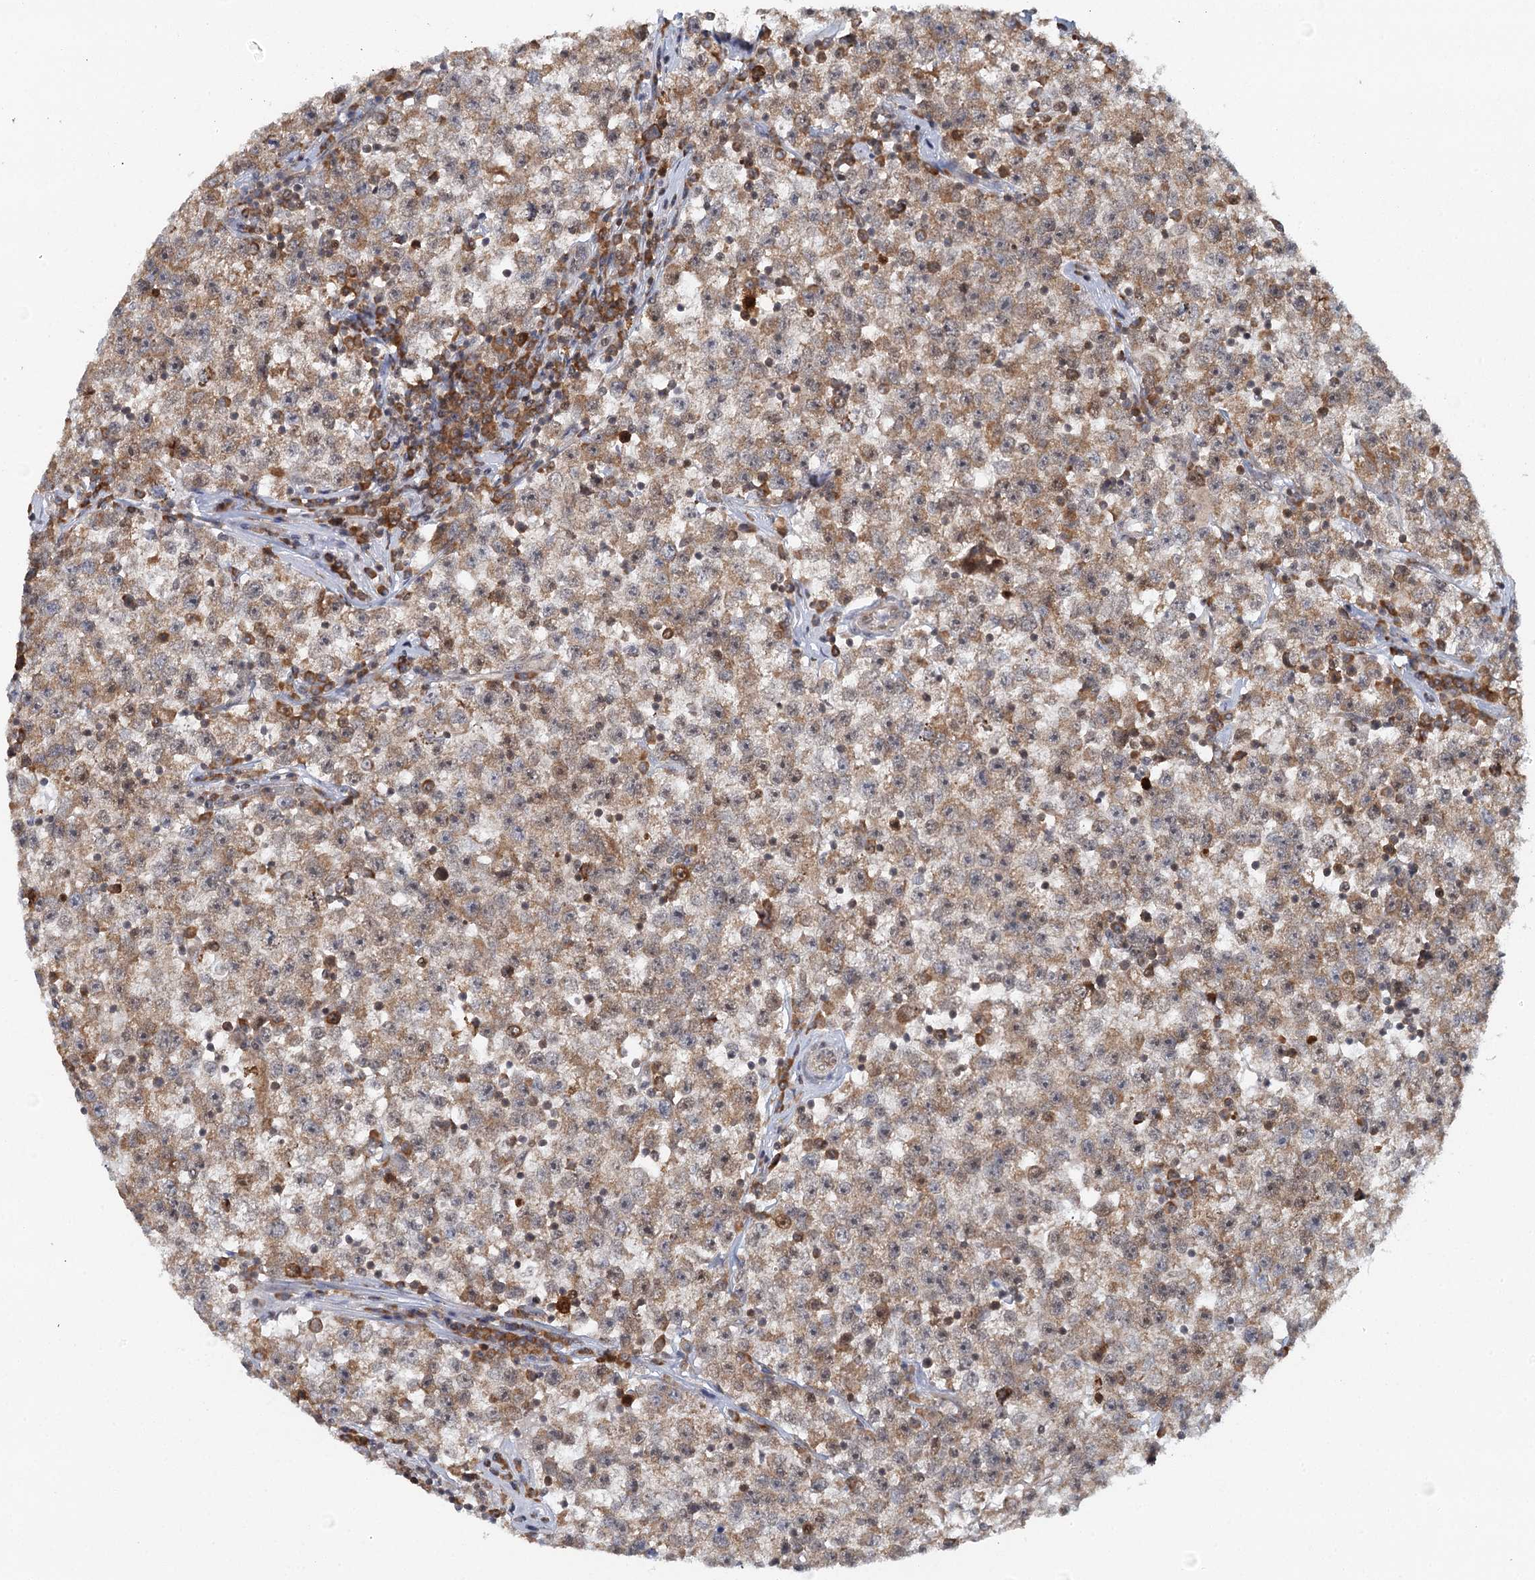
{"staining": {"intensity": "moderate", "quantity": ">75%", "location": "cytoplasmic/membranous"}, "tissue": "testis cancer", "cell_type": "Tumor cells", "image_type": "cancer", "snomed": [{"axis": "morphology", "description": "Seminoma, NOS"}, {"axis": "topography", "description": "Testis"}], "caption": "High-magnification brightfield microscopy of testis seminoma stained with DAB (3,3'-diaminobenzidine) (brown) and counterstained with hematoxylin (blue). tumor cells exhibit moderate cytoplasmic/membranous staining is seen in approximately>75% of cells.", "gene": "GPATCH11", "patient": {"sex": "male", "age": 22}}